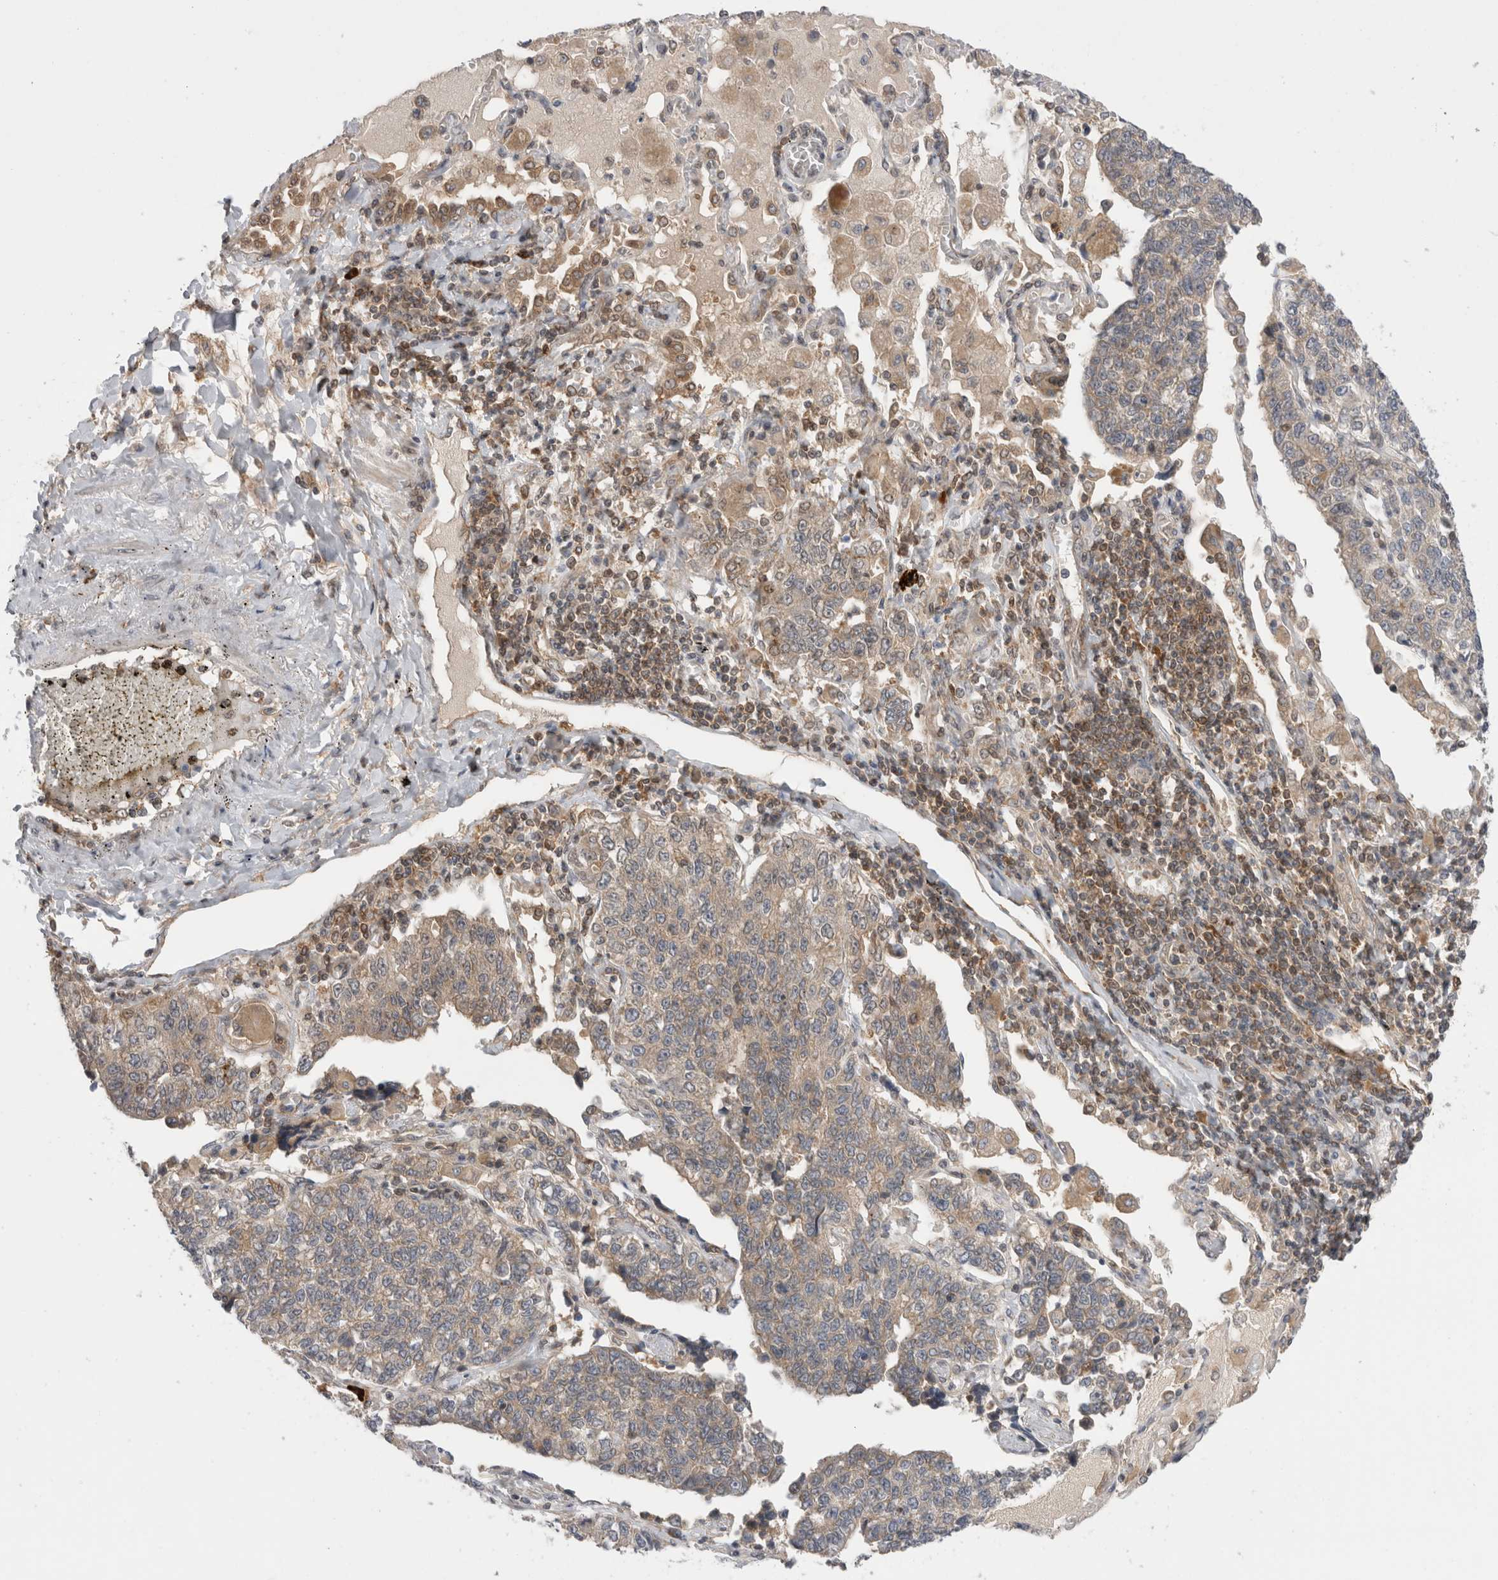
{"staining": {"intensity": "weak", "quantity": "25%-75%", "location": "cytoplasmic/membranous"}, "tissue": "lung cancer", "cell_type": "Tumor cells", "image_type": "cancer", "snomed": [{"axis": "morphology", "description": "Adenocarcinoma, NOS"}, {"axis": "topography", "description": "Lung"}], "caption": "The photomicrograph demonstrates a brown stain indicating the presence of a protein in the cytoplasmic/membranous of tumor cells in lung cancer. (brown staining indicates protein expression, while blue staining denotes nuclei).", "gene": "NFKB1", "patient": {"sex": "male", "age": 49}}